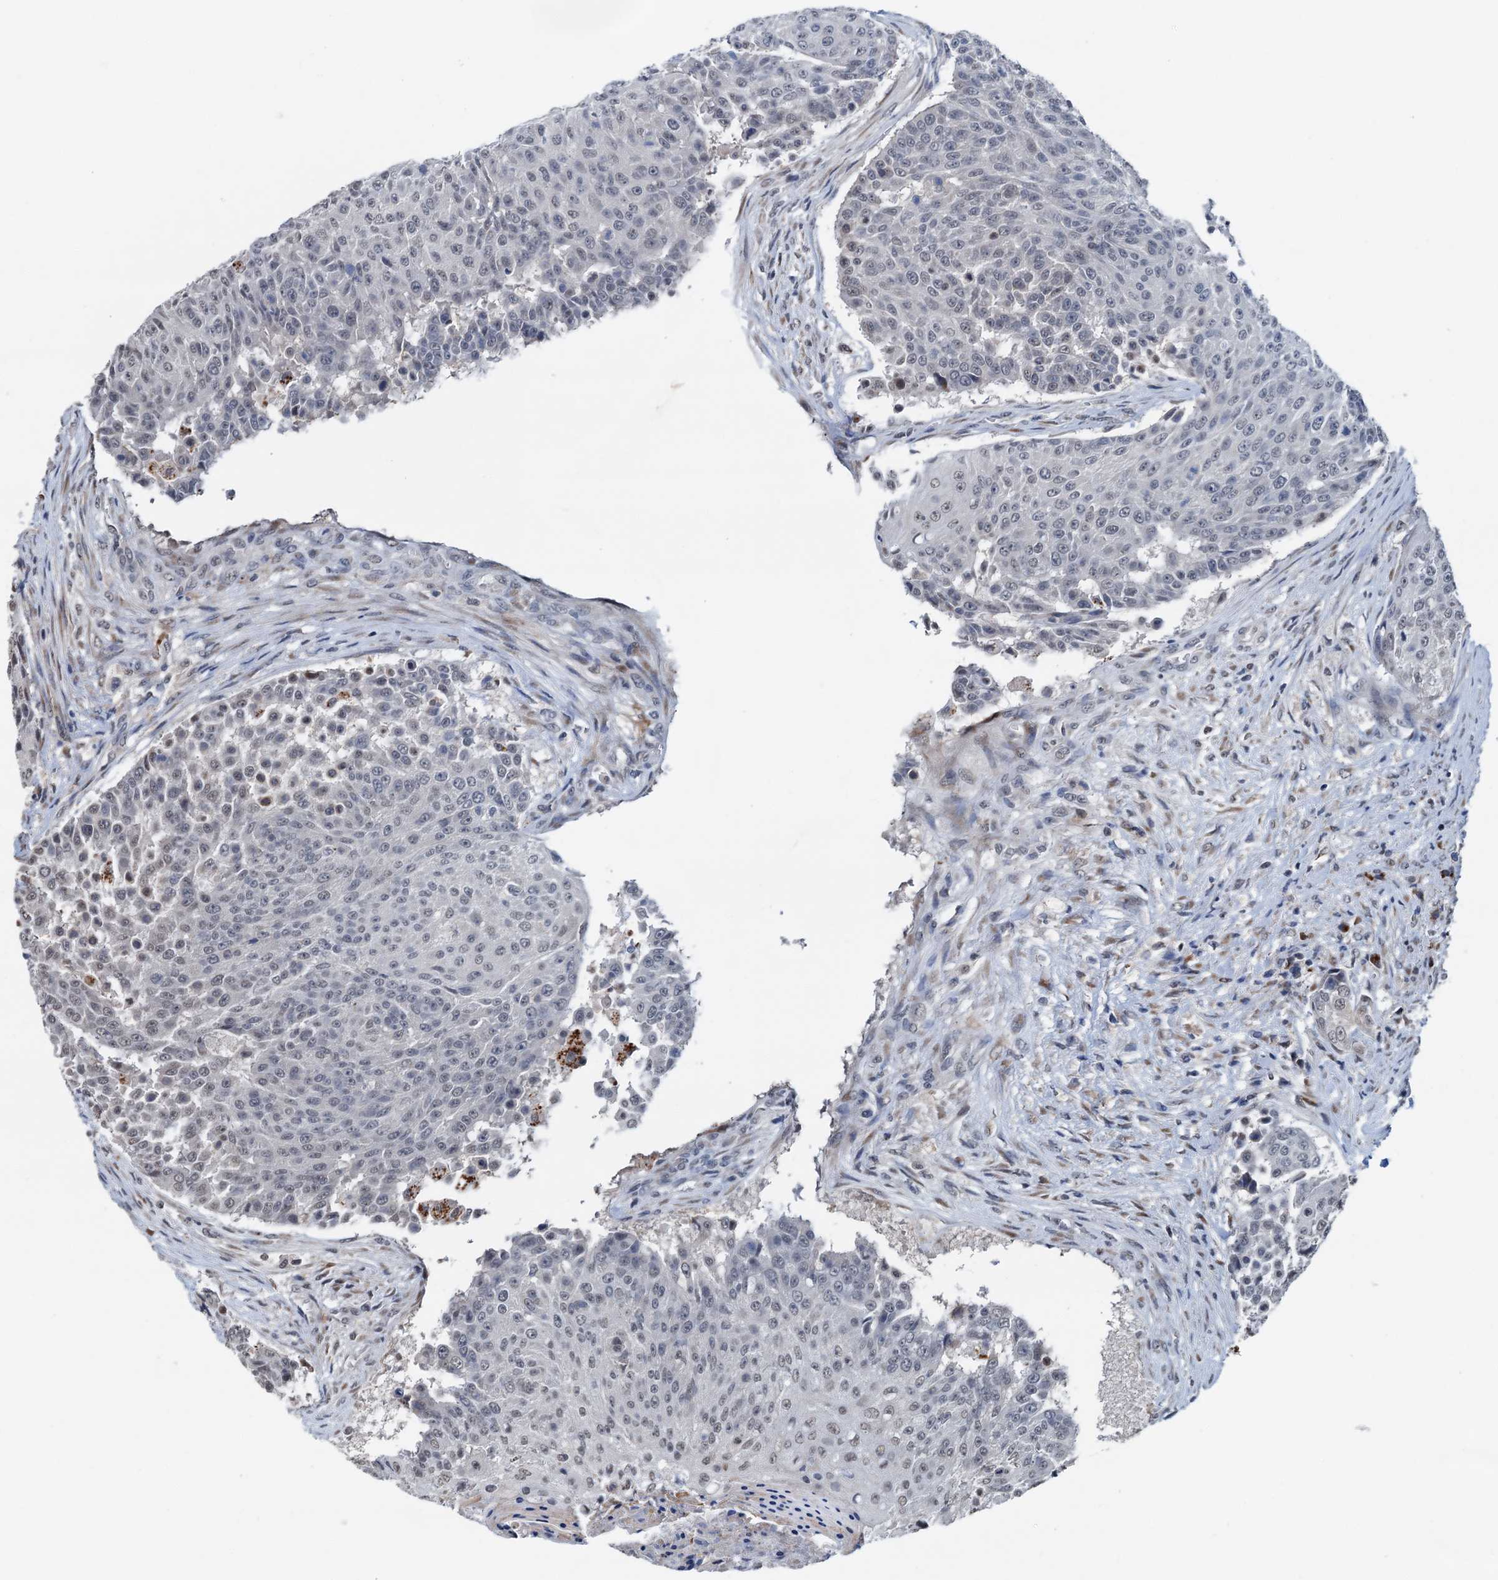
{"staining": {"intensity": "negative", "quantity": "none", "location": "none"}, "tissue": "urothelial cancer", "cell_type": "Tumor cells", "image_type": "cancer", "snomed": [{"axis": "morphology", "description": "Urothelial carcinoma, High grade"}, {"axis": "topography", "description": "Urinary bladder"}], "caption": "DAB (3,3'-diaminobenzidine) immunohistochemical staining of human high-grade urothelial carcinoma reveals no significant positivity in tumor cells.", "gene": "SHLD1", "patient": {"sex": "female", "age": 63}}